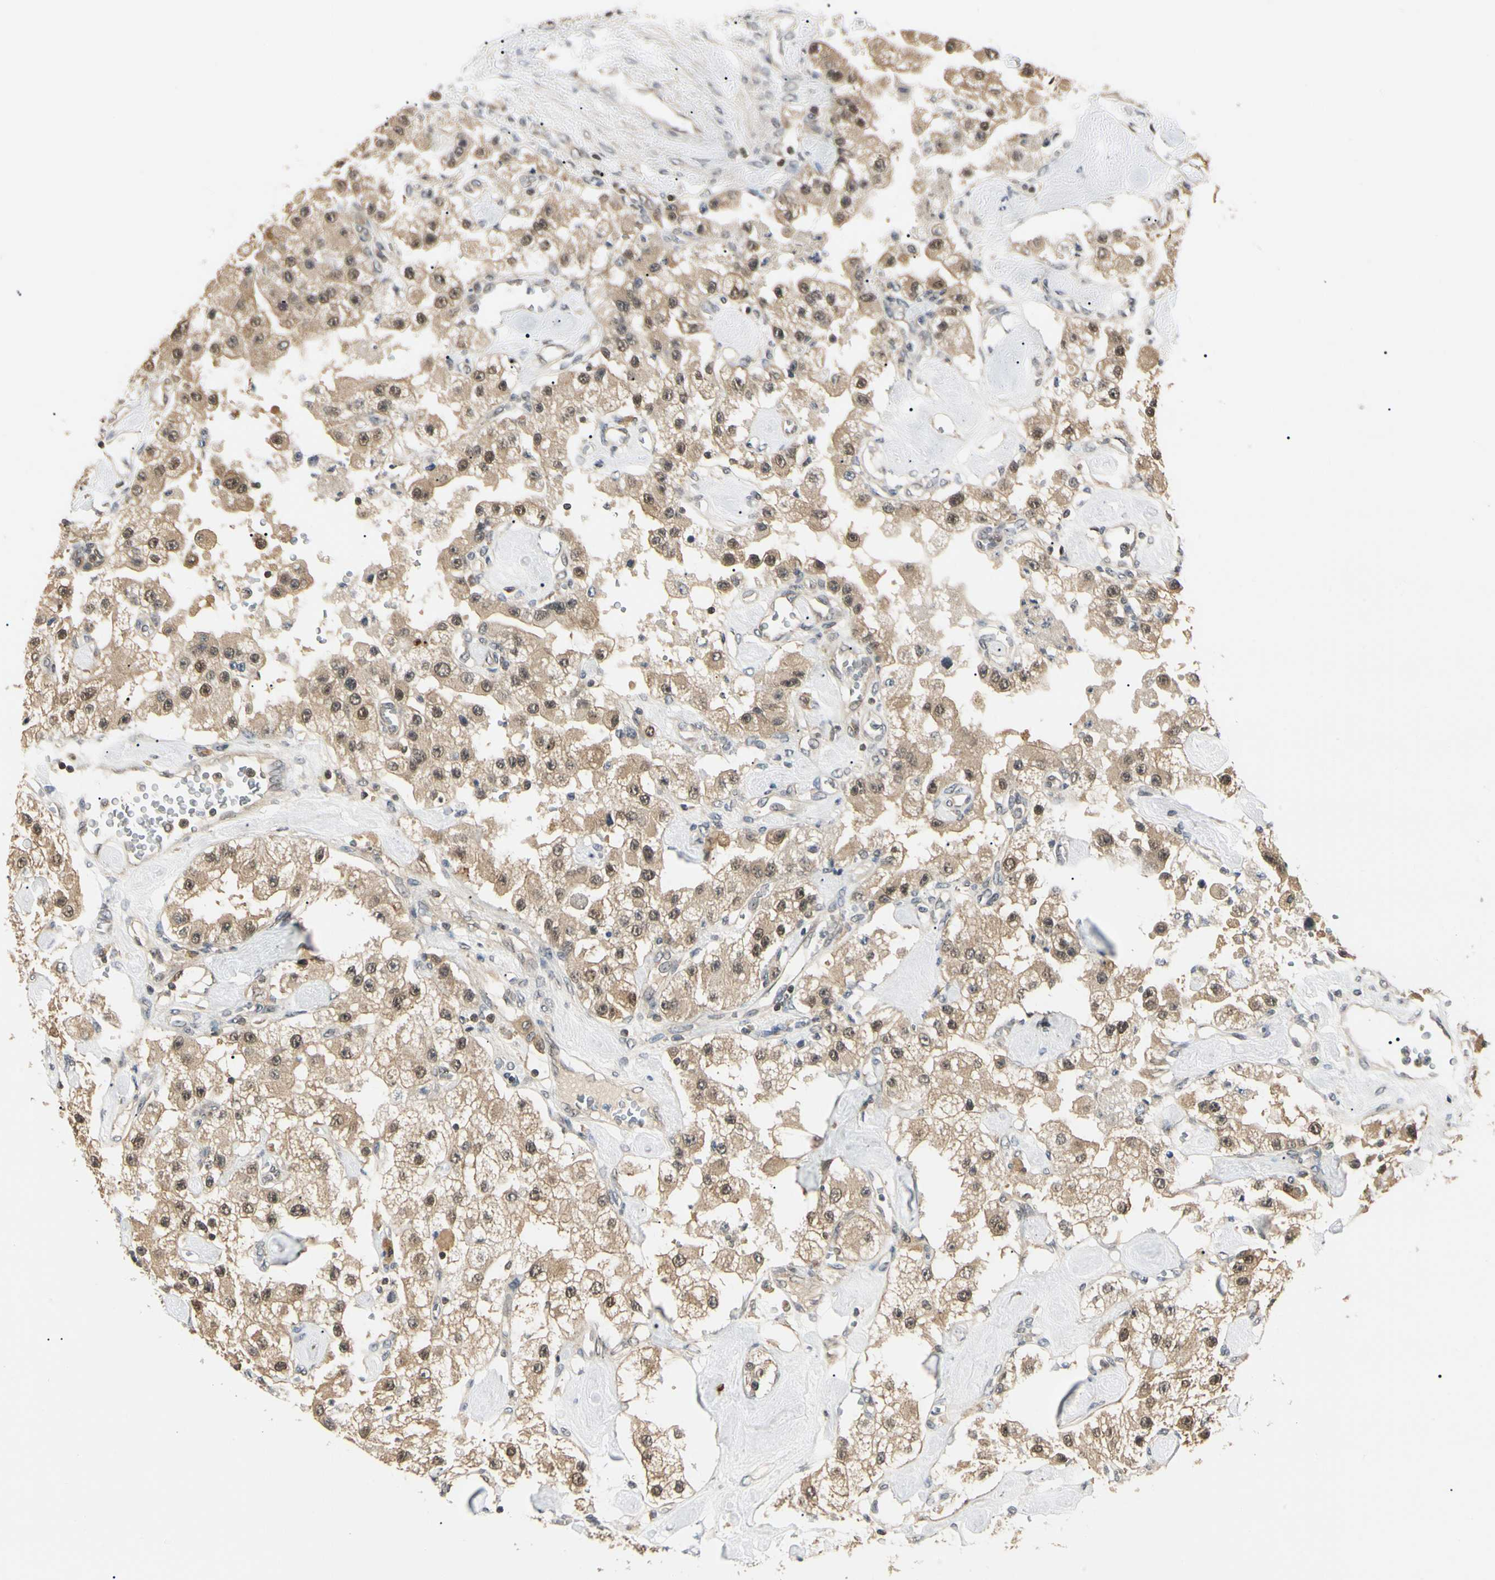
{"staining": {"intensity": "moderate", "quantity": ">75%", "location": "cytoplasmic/membranous,nuclear"}, "tissue": "carcinoid", "cell_type": "Tumor cells", "image_type": "cancer", "snomed": [{"axis": "morphology", "description": "Carcinoid, malignant, NOS"}, {"axis": "topography", "description": "Pancreas"}], "caption": "Carcinoid tissue reveals moderate cytoplasmic/membranous and nuclear positivity in approximately >75% of tumor cells, visualized by immunohistochemistry. (DAB (3,3'-diaminobenzidine) IHC, brown staining for protein, blue staining for nuclei).", "gene": "UBE2Z", "patient": {"sex": "male", "age": 41}}